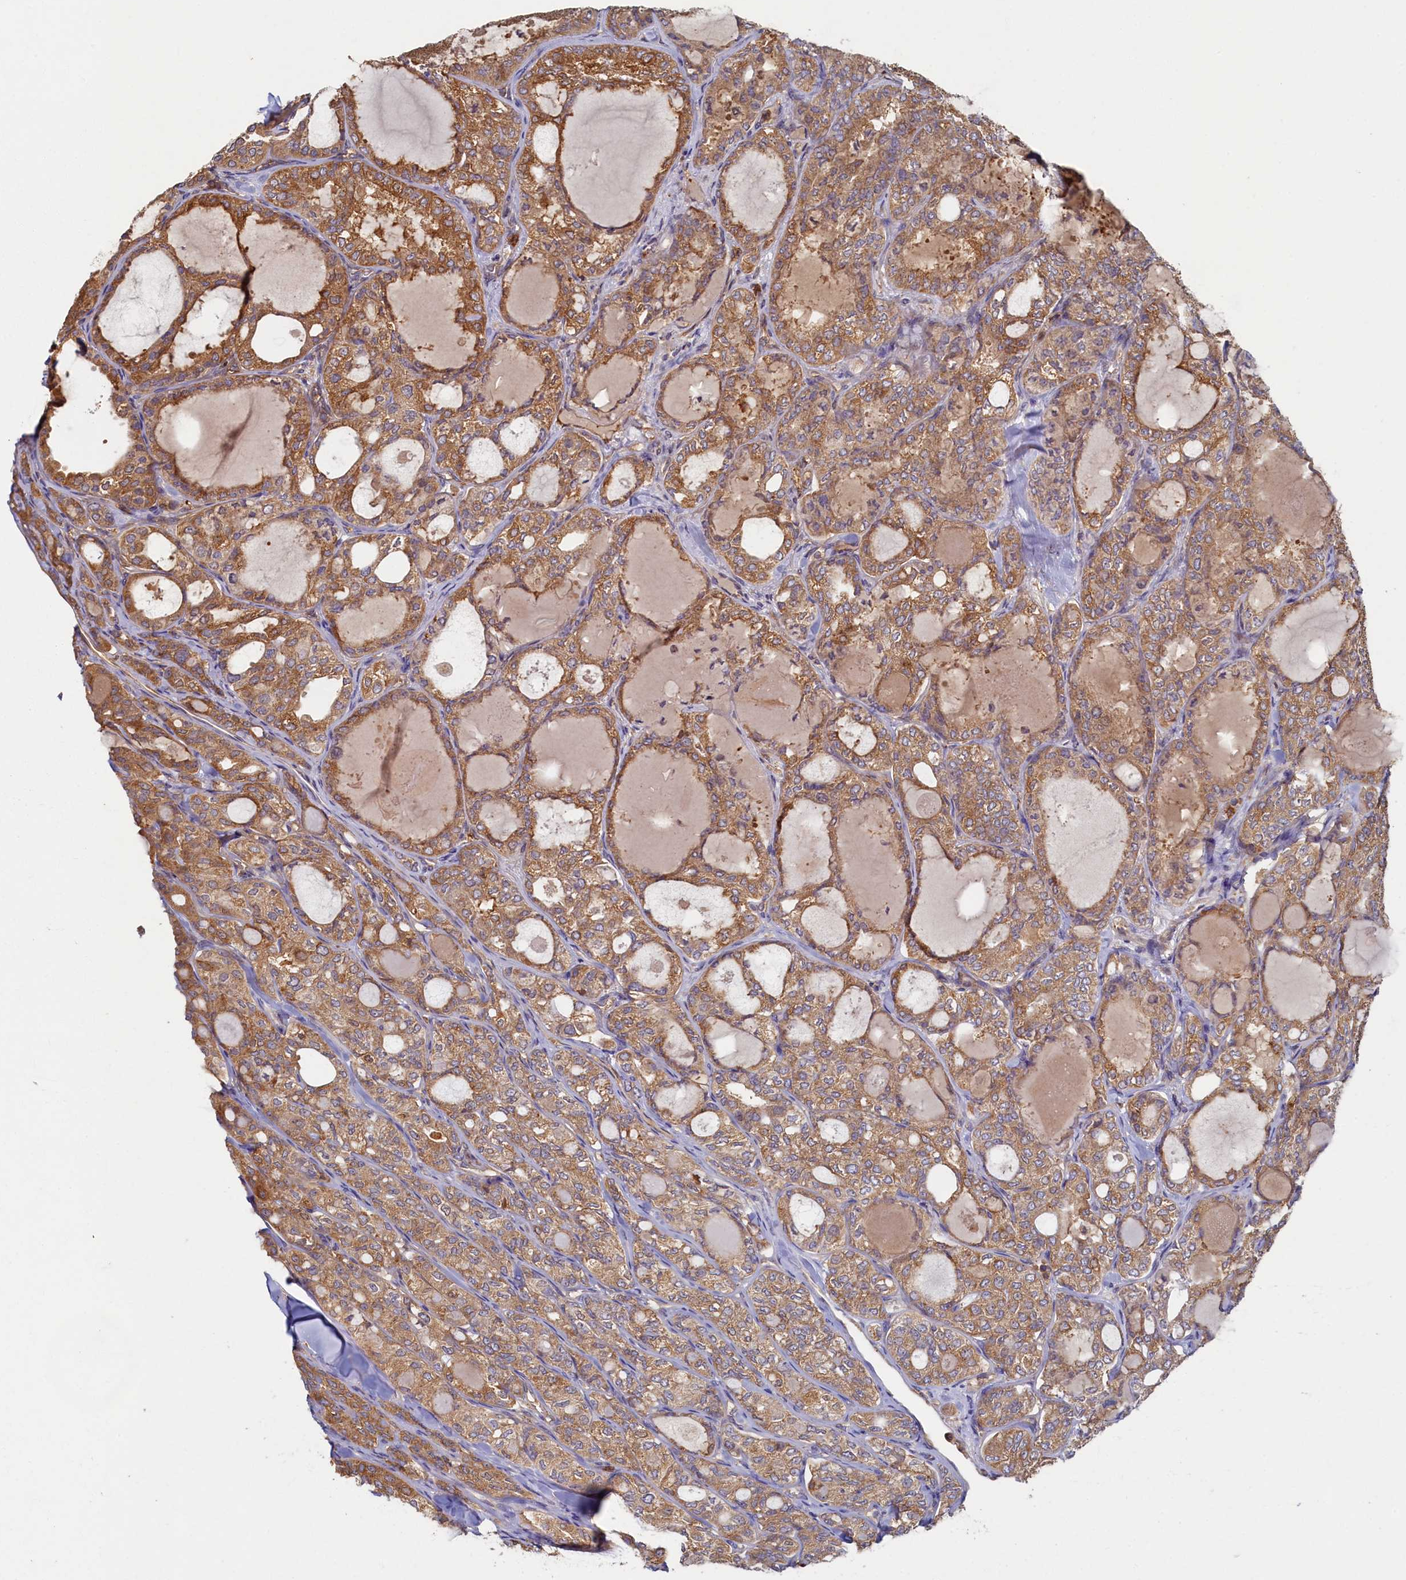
{"staining": {"intensity": "moderate", "quantity": ">75%", "location": "cytoplasmic/membranous"}, "tissue": "thyroid cancer", "cell_type": "Tumor cells", "image_type": "cancer", "snomed": [{"axis": "morphology", "description": "Follicular adenoma carcinoma, NOS"}, {"axis": "topography", "description": "Thyroid gland"}], "caption": "There is medium levels of moderate cytoplasmic/membranous positivity in tumor cells of thyroid cancer, as demonstrated by immunohistochemical staining (brown color).", "gene": "TIMM8B", "patient": {"sex": "male", "age": 75}}